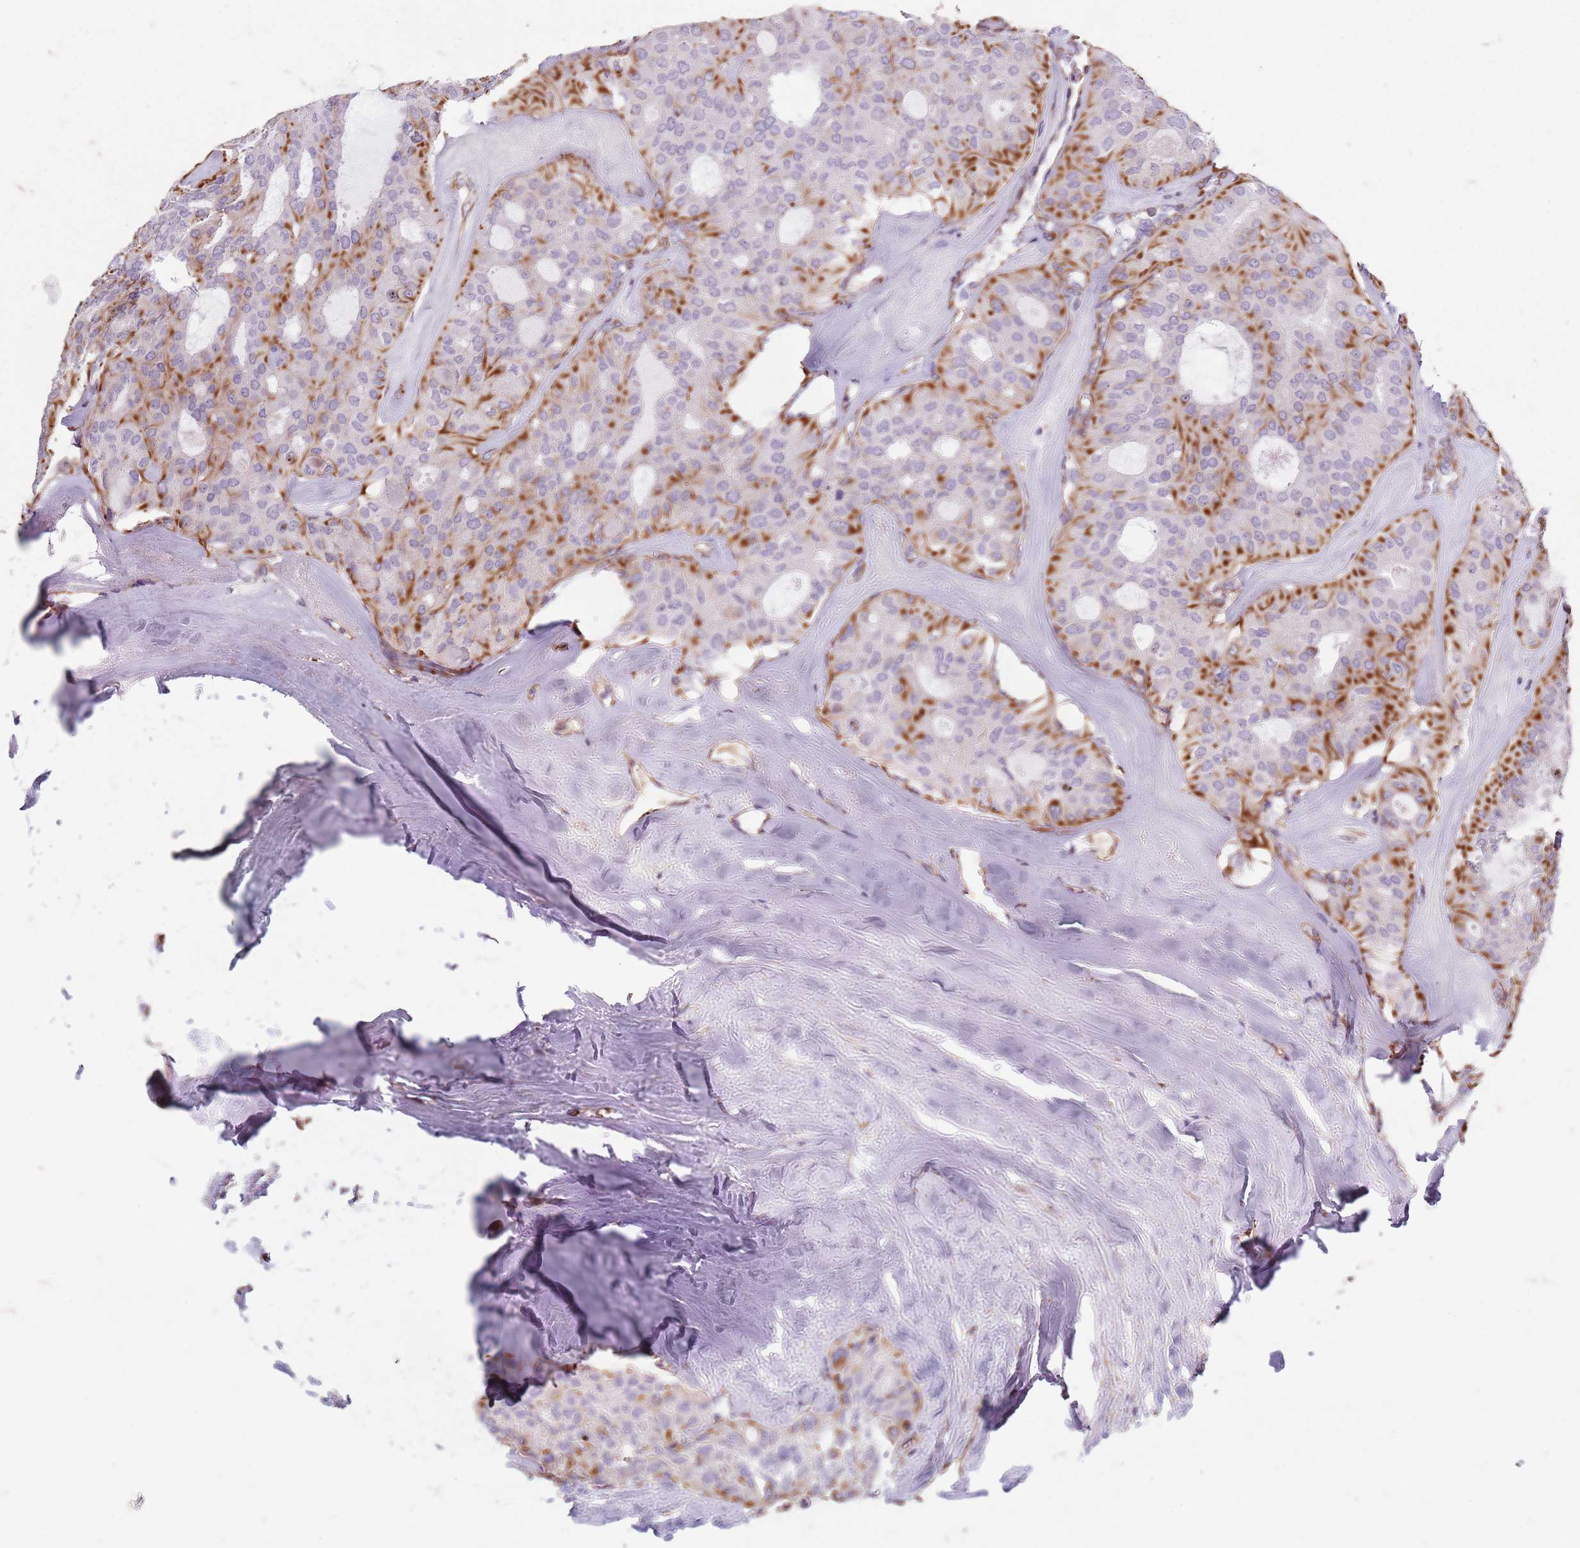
{"staining": {"intensity": "moderate", "quantity": "25%-75%", "location": "cytoplasmic/membranous"}, "tissue": "thyroid cancer", "cell_type": "Tumor cells", "image_type": "cancer", "snomed": [{"axis": "morphology", "description": "Follicular adenoma carcinoma, NOS"}, {"axis": "topography", "description": "Thyroid gland"}], "caption": "Moderate cytoplasmic/membranous positivity is seen in approximately 25%-75% of tumor cells in thyroid cancer (follicular adenoma carcinoma).", "gene": "TAS2R38", "patient": {"sex": "male", "age": 75}}